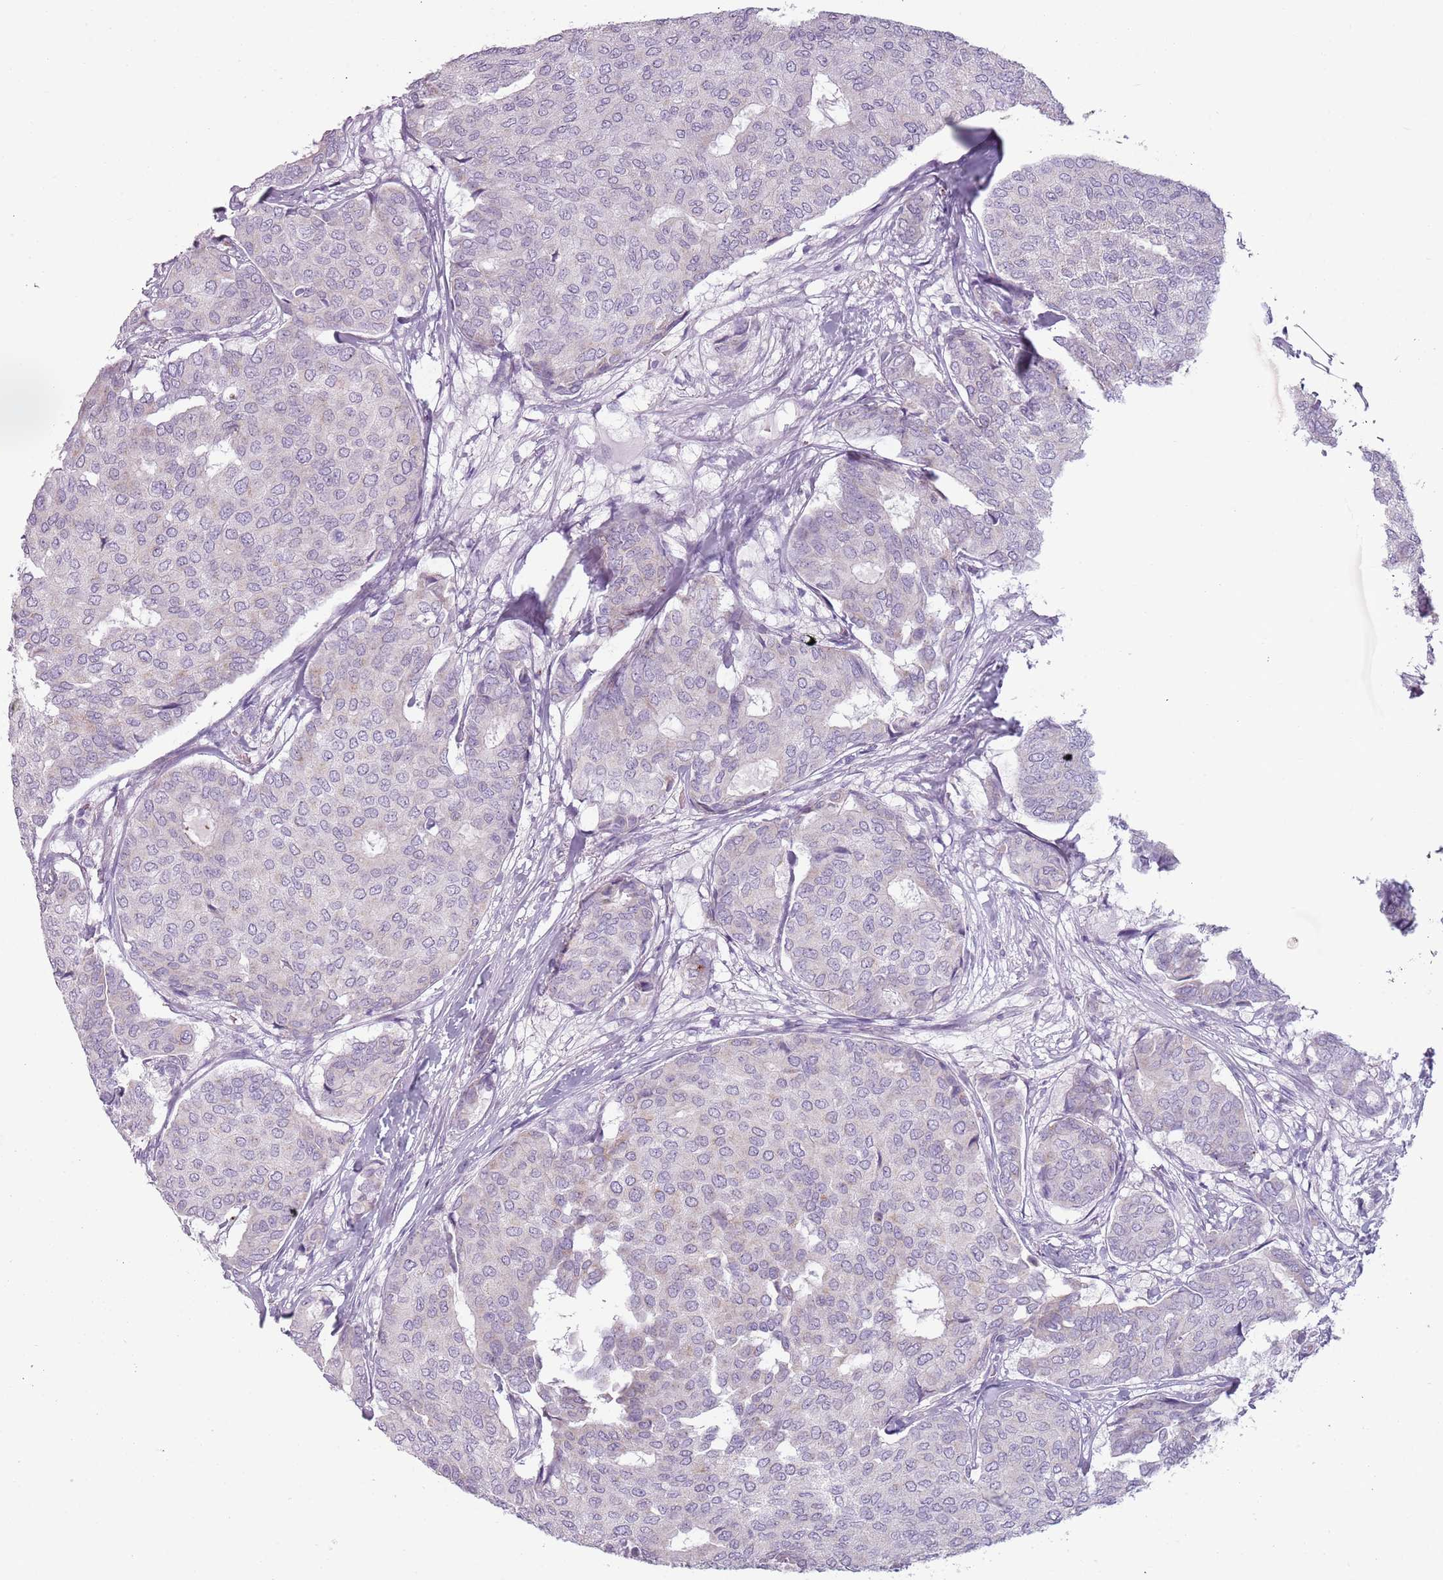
{"staining": {"intensity": "negative", "quantity": "none", "location": "none"}, "tissue": "breast cancer", "cell_type": "Tumor cells", "image_type": "cancer", "snomed": [{"axis": "morphology", "description": "Duct carcinoma"}, {"axis": "topography", "description": "Breast"}], "caption": "A histopathology image of human breast invasive ductal carcinoma is negative for staining in tumor cells.", "gene": "MEGF8", "patient": {"sex": "female", "age": 75}}